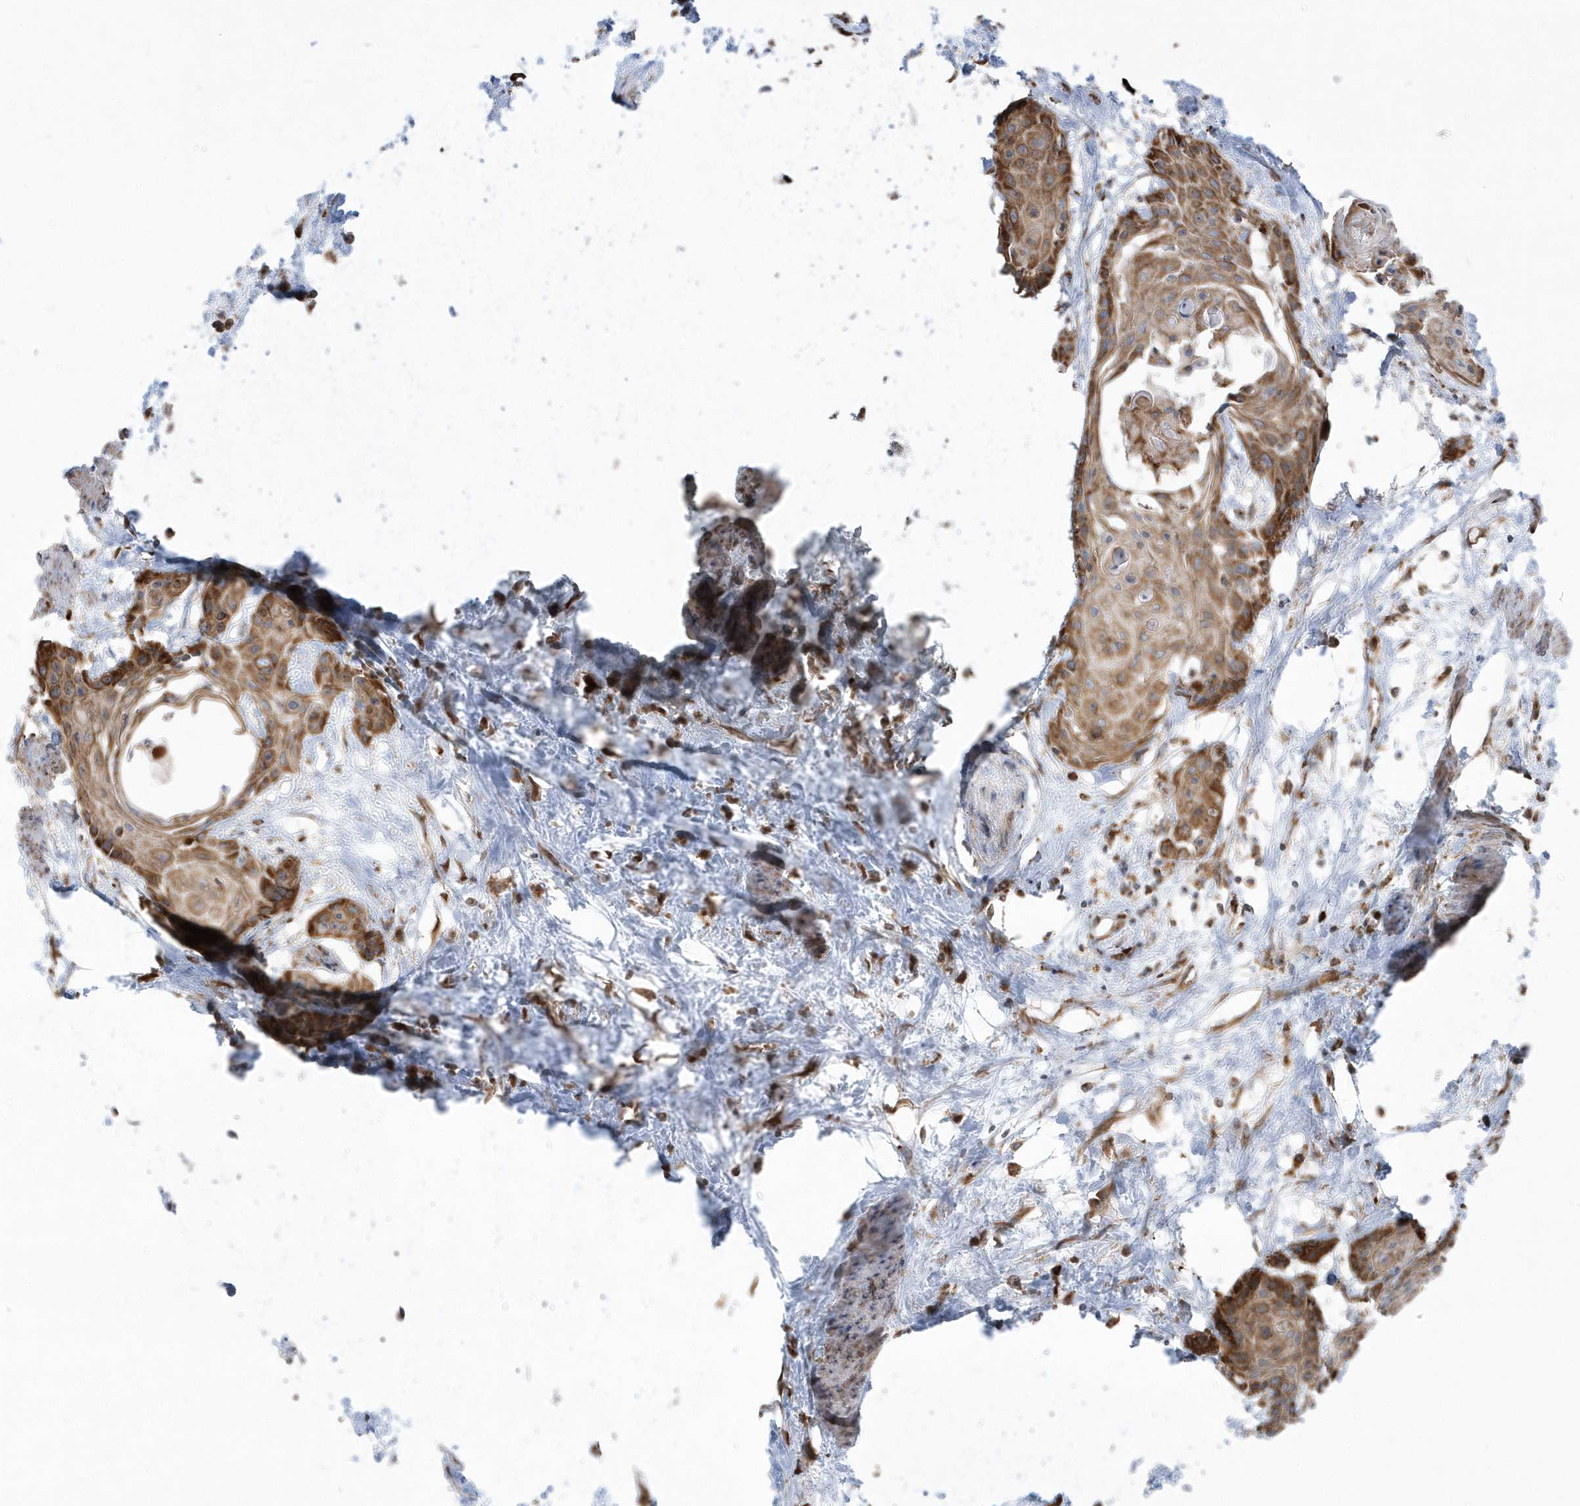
{"staining": {"intensity": "moderate", "quantity": ">75%", "location": "cytoplasmic/membranous"}, "tissue": "cervical cancer", "cell_type": "Tumor cells", "image_type": "cancer", "snomed": [{"axis": "morphology", "description": "Squamous cell carcinoma, NOS"}, {"axis": "topography", "description": "Cervix"}], "caption": "An image showing moderate cytoplasmic/membranous expression in about >75% of tumor cells in cervical squamous cell carcinoma, as visualized by brown immunohistochemical staining.", "gene": "SH3BP2", "patient": {"sex": "female", "age": 57}}